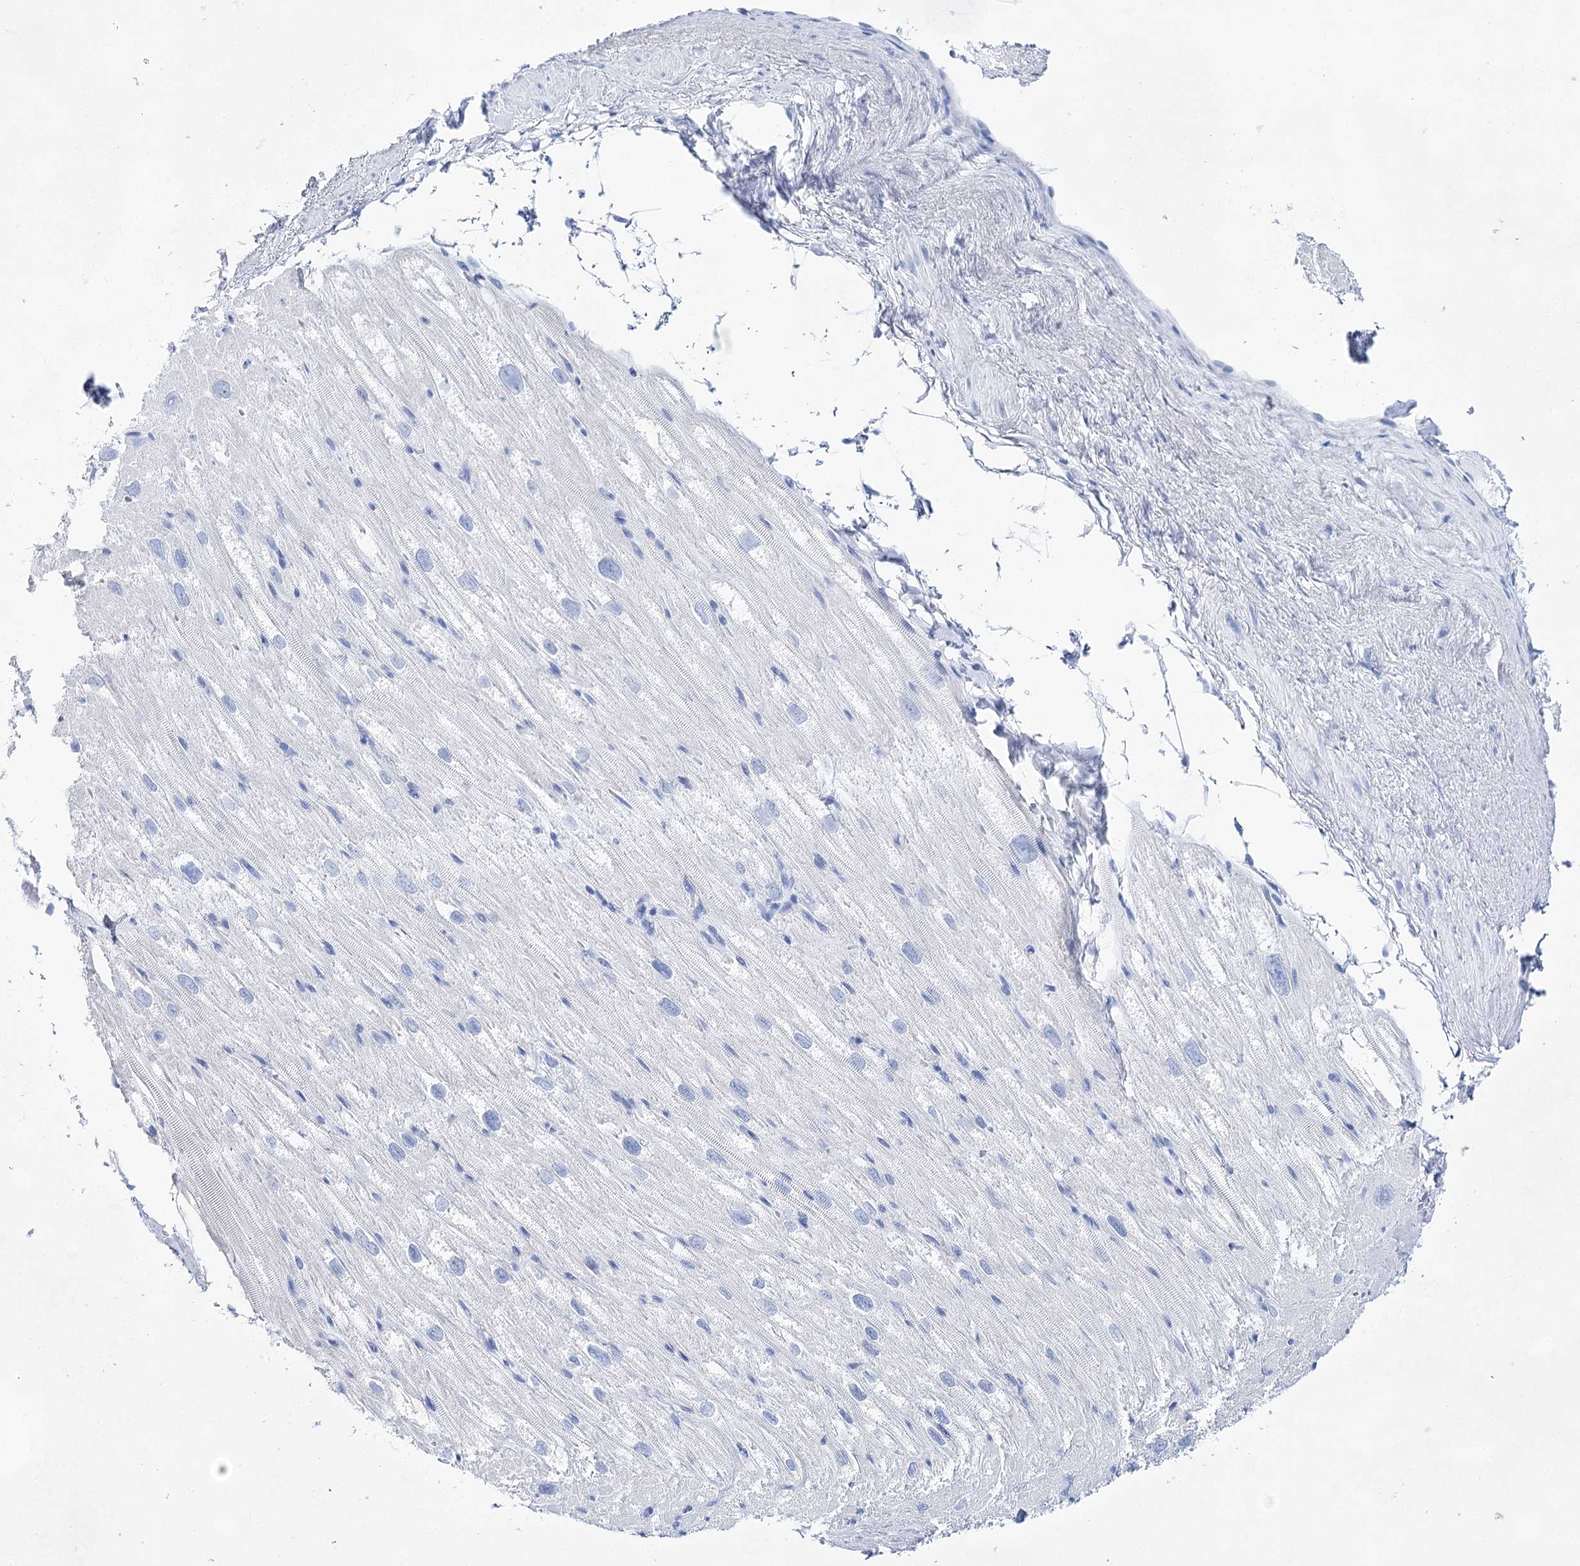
{"staining": {"intensity": "negative", "quantity": "none", "location": "none"}, "tissue": "heart muscle", "cell_type": "Cardiomyocytes", "image_type": "normal", "snomed": [{"axis": "morphology", "description": "Normal tissue, NOS"}, {"axis": "topography", "description": "Heart"}], "caption": "Cardiomyocytes show no significant protein staining in unremarkable heart muscle.", "gene": "LALBA", "patient": {"sex": "male", "age": 50}}